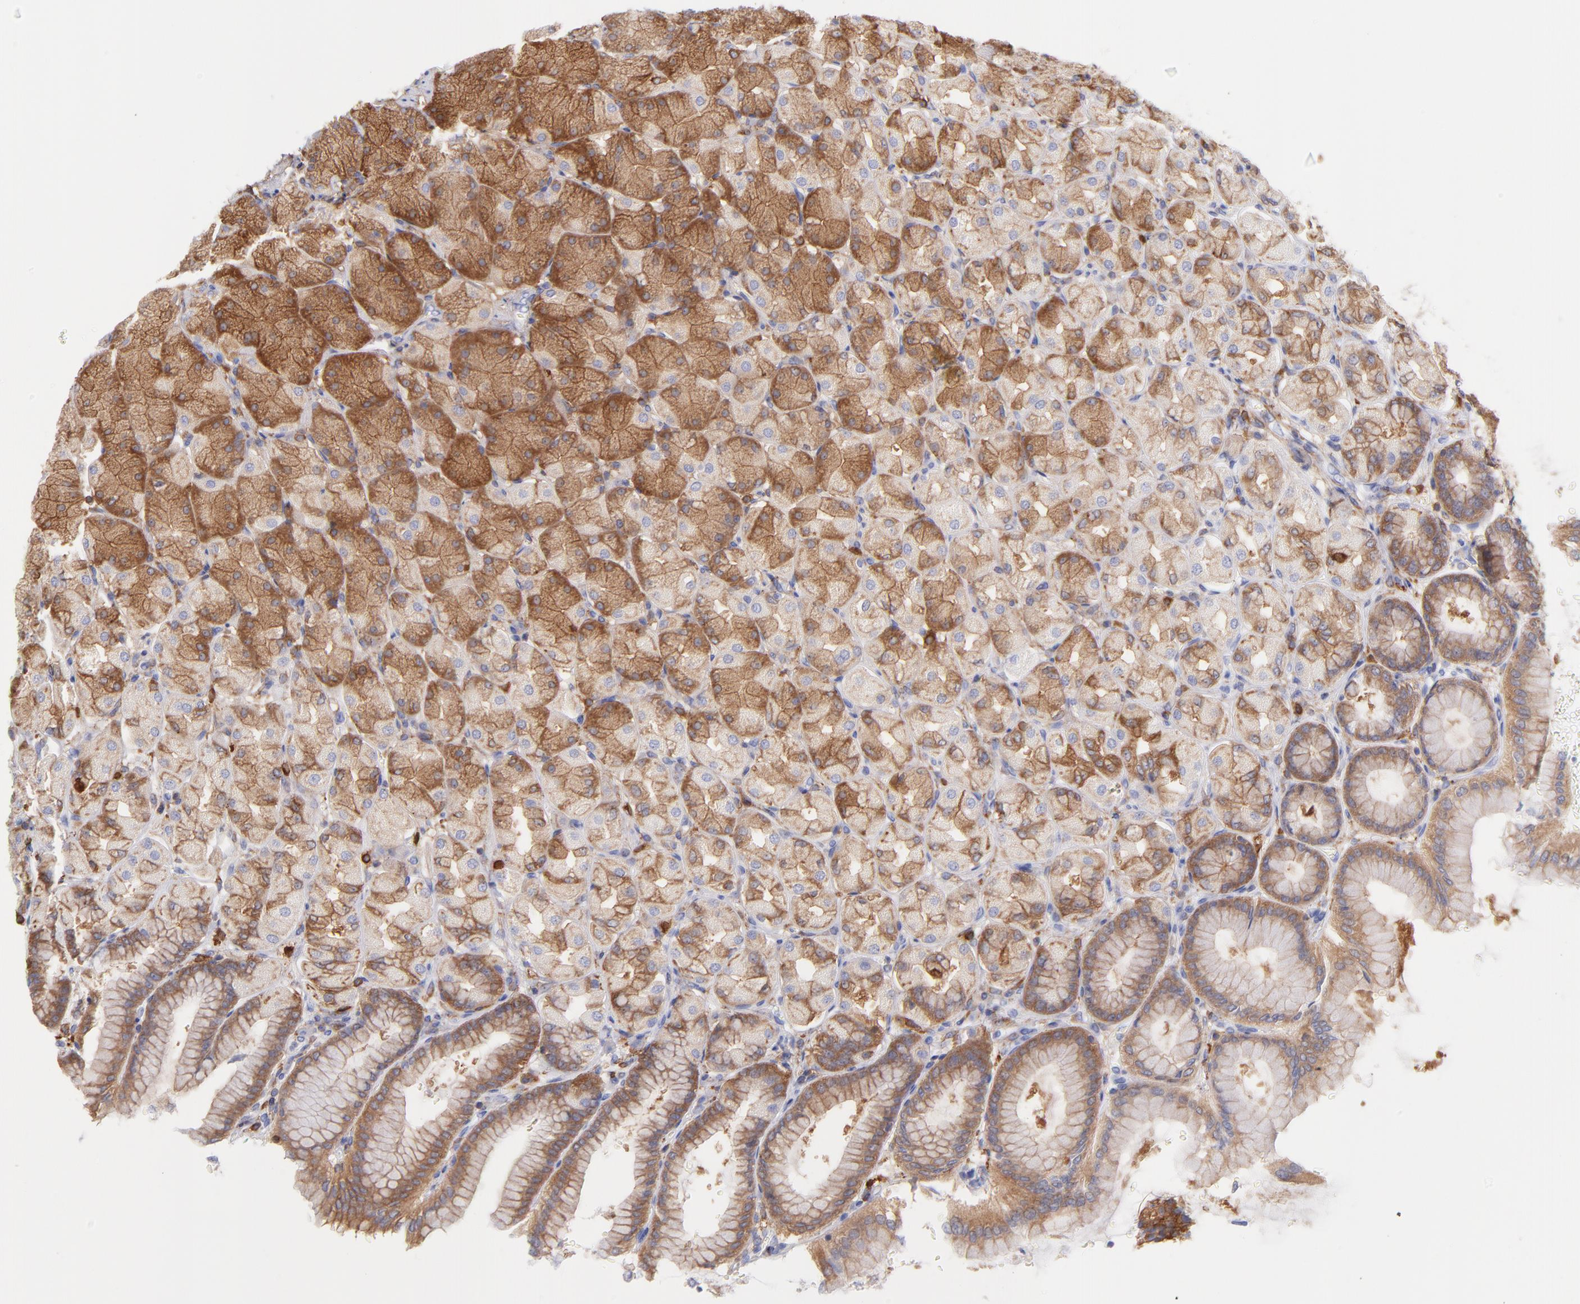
{"staining": {"intensity": "moderate", "quantity": ">75%", "location": "cytoplasmic/membranous"}, "tissue": "stomach", "cell_type": "Glandular cells", "image_type": "normal", "snomed": [{"axis": "morphology", "description": "Normal tissue, NOS"}, {"axis": "topography", "description": "Stomach, upper"}], "caption": "A histopathology image of human stomach stained for a protein demonstrates moderate cytoplasmic/membranous brown staining in glandular cells. (brown staining indicates protein expression, while blue staining denotes nuclei).", "gene": "PRKCA", "patient": {"sex": "female", "age": 56}}